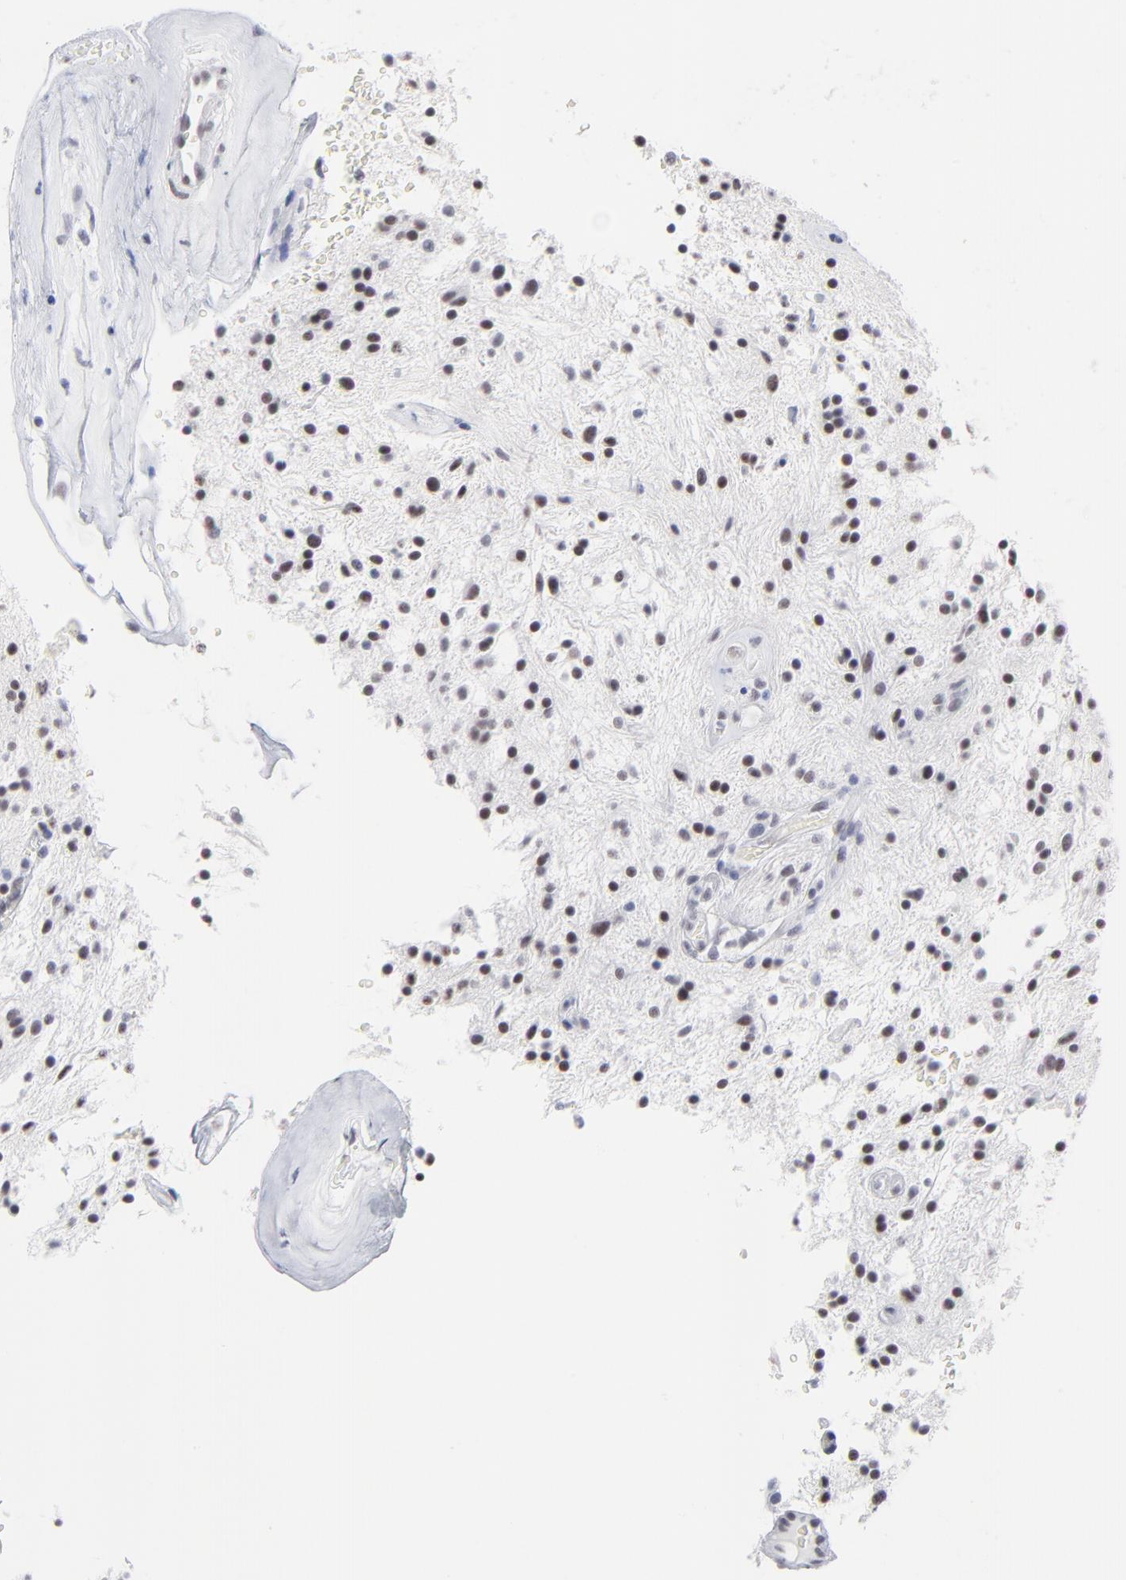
{"staining": {"intensity": "moderate", "quantity": "25%-75%", "location": "nuclear"}, "tissue": "glioma", "cell_type": "Tumor cells", "image_type": "cancer", "snomed": [{"axis": "morphology", "description": "Glioma, malignant, NOS"}, {"axis": "topography", "description": "Cerebellum"}], "caption": "The micrograph reveals staining of glioma, revealing moderate nuclear protein positivity (brown color) within tumor cells. The staining was performed using DAB, with brown indicating positive protein expression. Nuclei are stained blue with hematoxylin.", "gene": "SNRPB", "patient": {"sex": "female", "age": 10}}